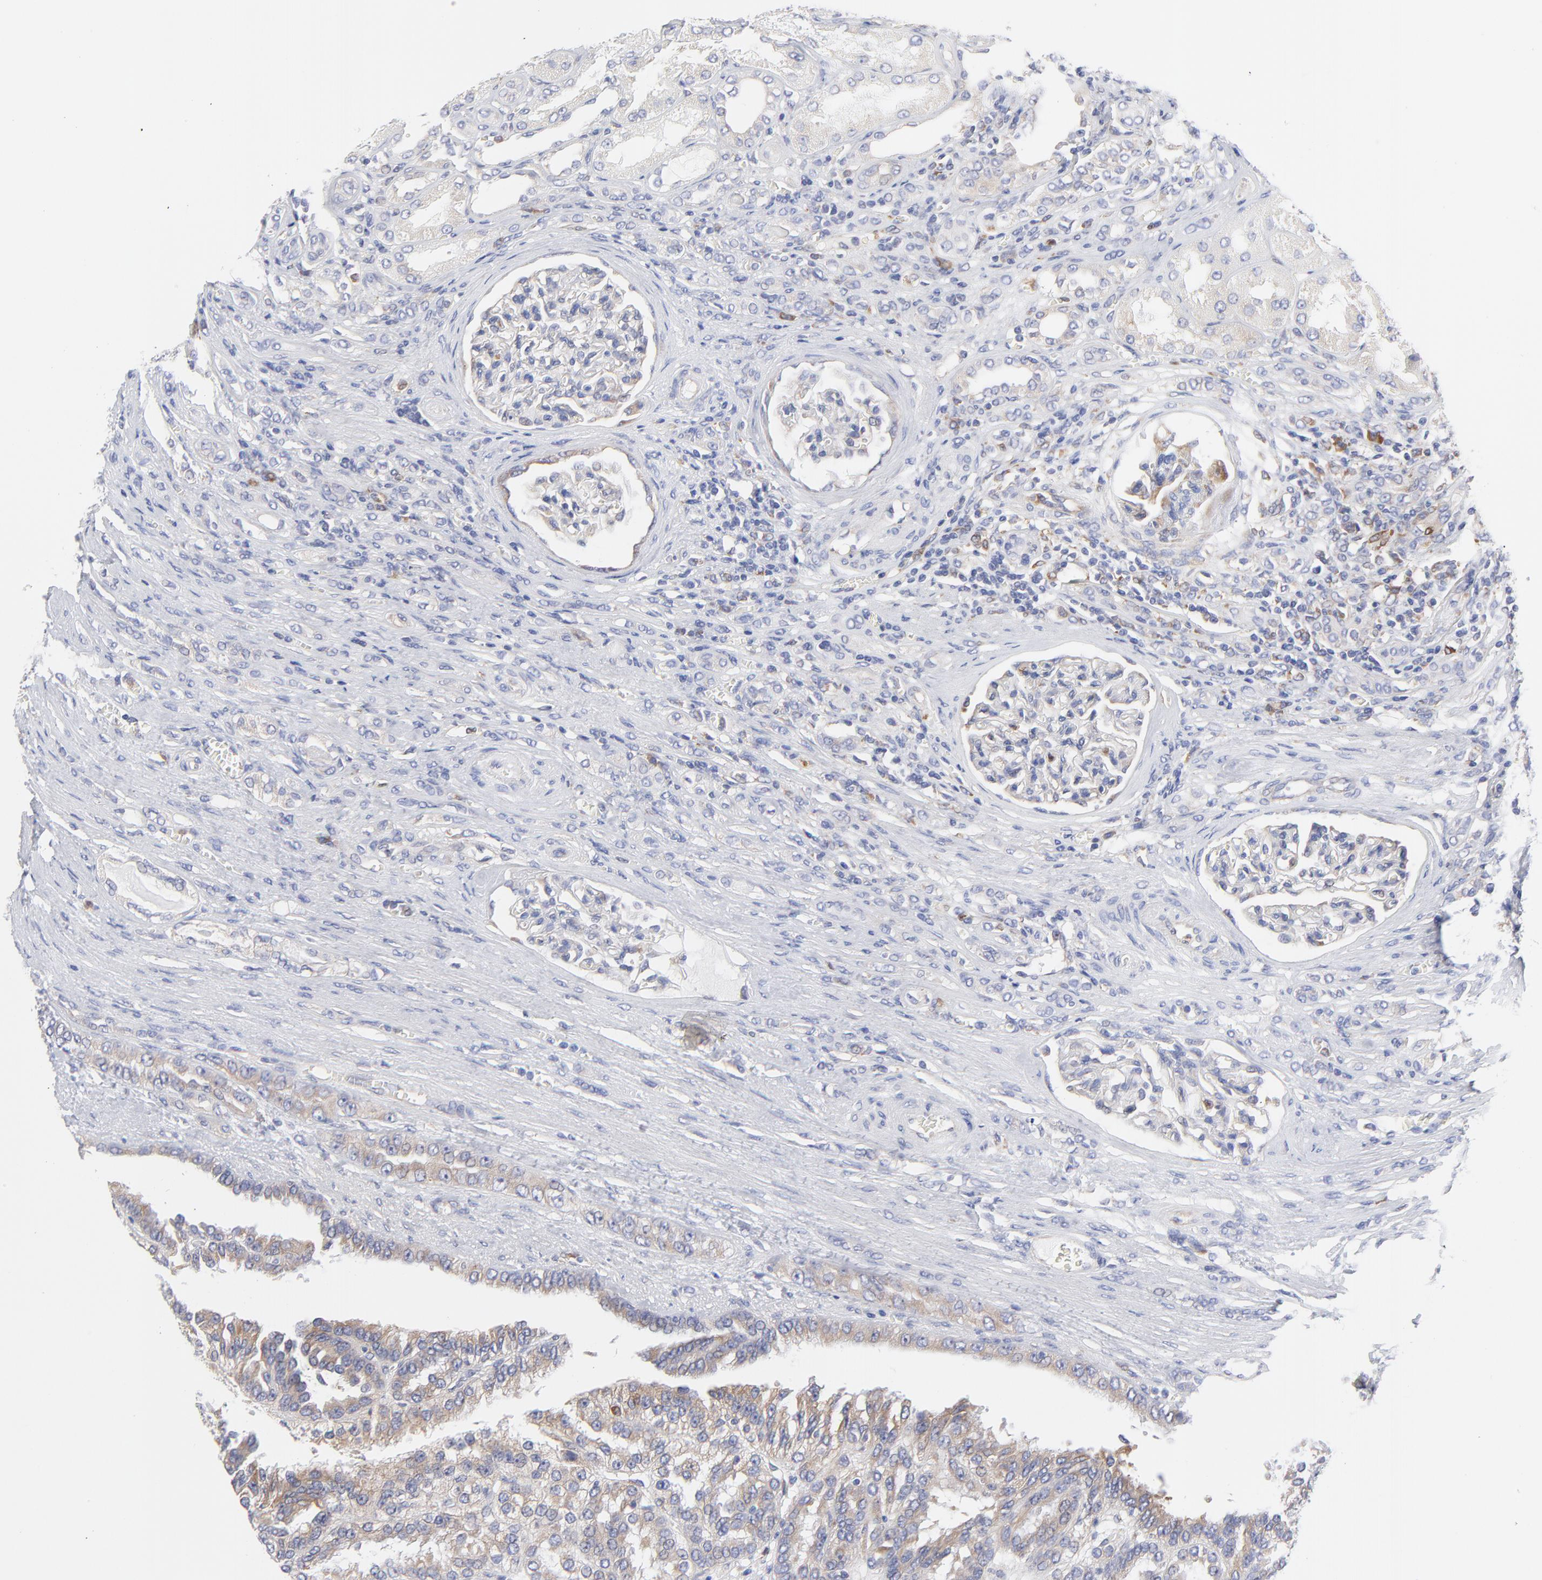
{"staining": {"intensity": "weak", "quantity": ">75%", "location": "cytoplasmic/membranous"}, "tissue": "renal cancer", "cell_type": "Tumor cells", "image_type": "cancer", "snomed": [{"axis": "morphology", "description": "Adenocarcinoma, NOS"}, {"axis": "topography", "description": "Kidney"}], "caption": "Immunohistochemistry (IHC) (DAB) staining of renal adenocarcinoma exhibits weak cytoplasmic/membranous protein staining in about >75% of tumor cells. The staining was performed using DAB (3,3'-diaminobenzidine) to visualize the protein expression in brown, while the nuclei were stained in blue with hematoxylin (Magnification: 20x).", "gene": "MOSPD2", "patient": {"sex": "male", "age": 46}}